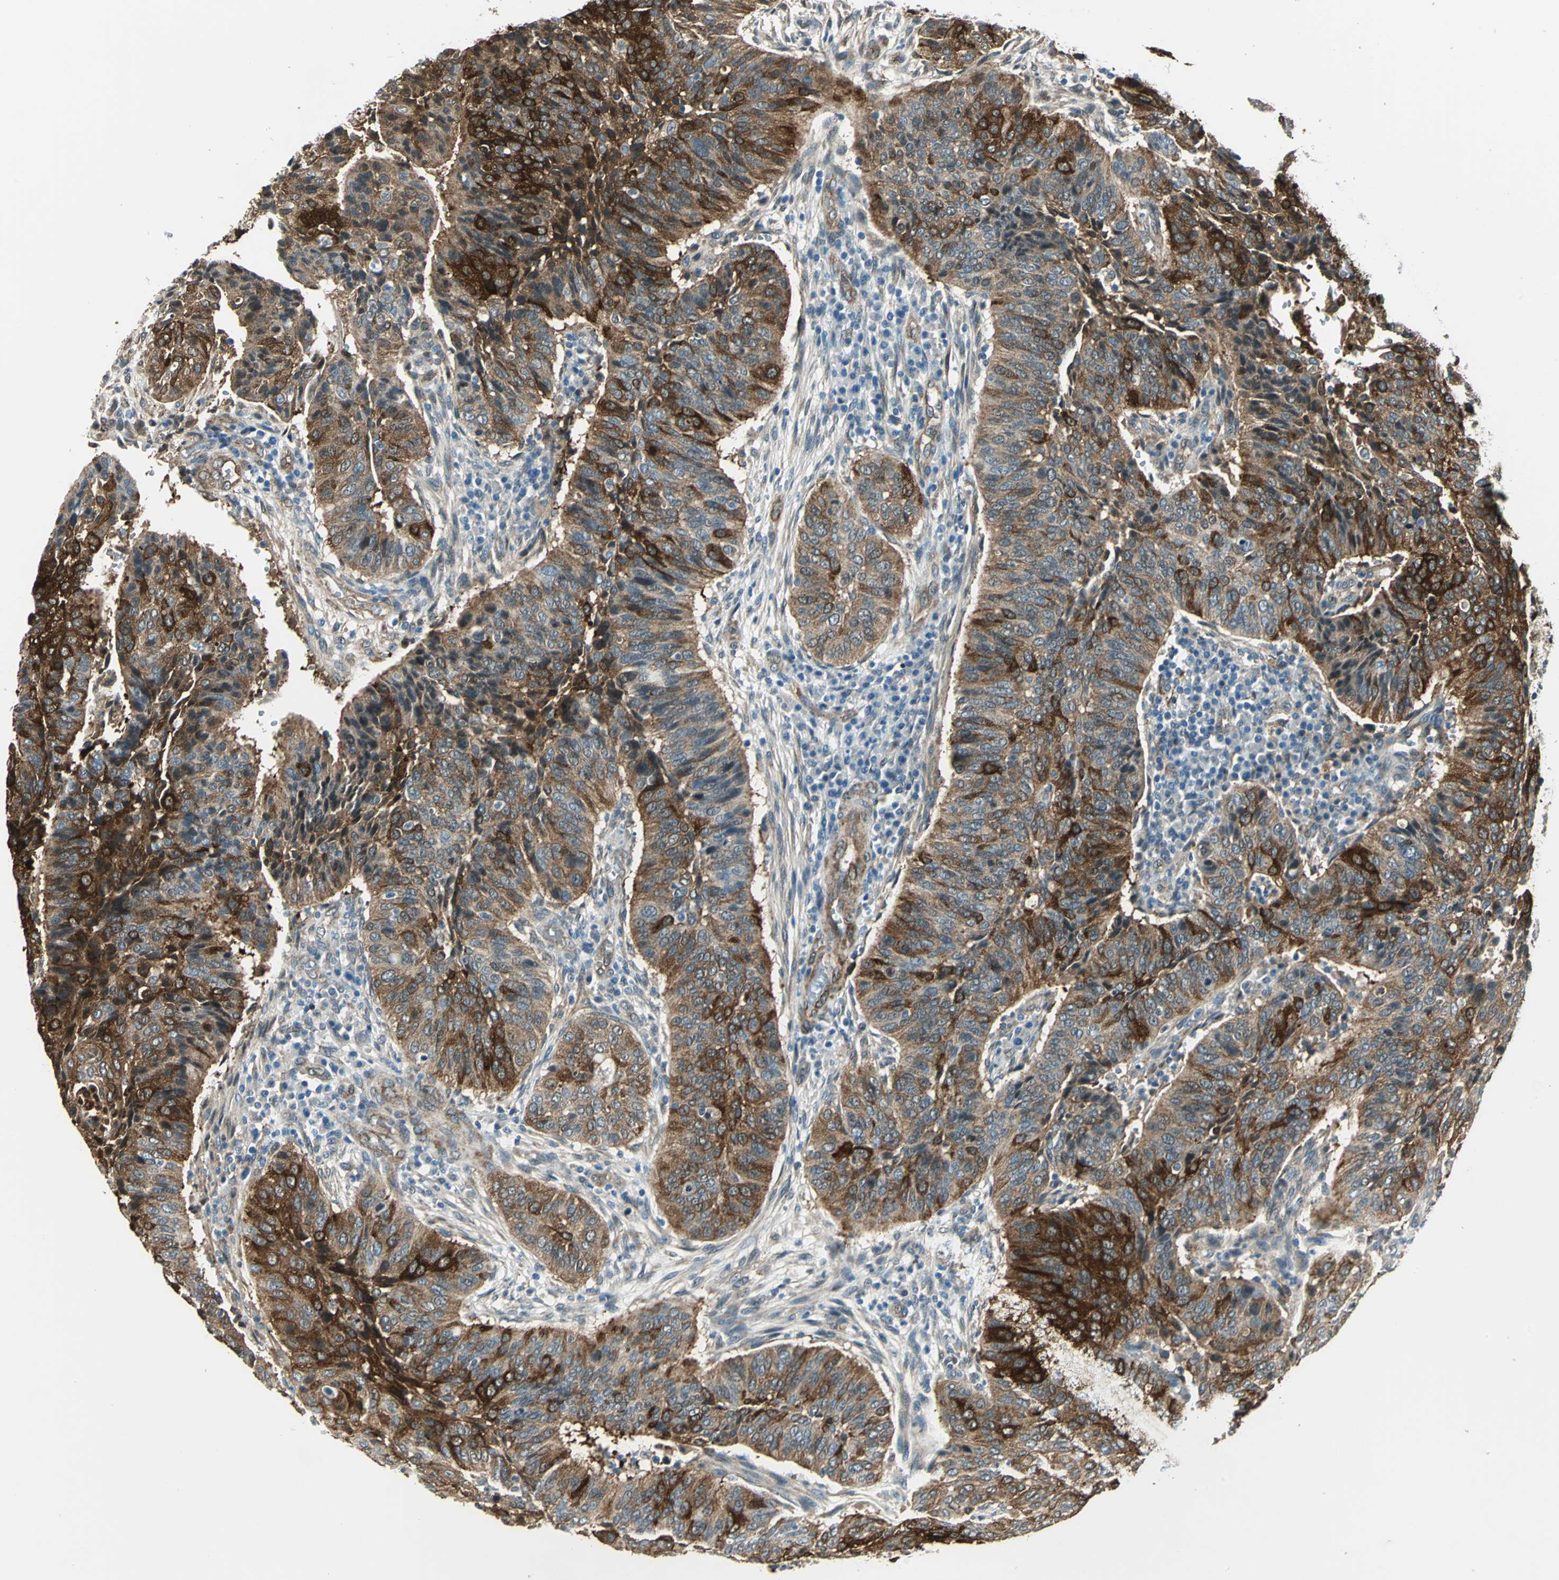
{"staining": {"intensity": "strong", "quantity": ">75%", "location": "cytoplasmic/membranous"}, "tissue": "cervical cancer", "cell_type": "Tumor cells", "image_type": "cancer", "snomed": [{"axis": "morphology", "description": "Squamous cell carcinoma, NOS"}, {"axis": "topography", "description": "Cervix"}], "caption": "A brown stain shows strong cytoplasmic/membranous staining of a protein in squamous cell carcinoma (cervical) tumor cells. (Brightfield microscopy of DAB IHC at high magnification).", "gene": "HSPB1", "patient": {"sex": "female", "age": 39}}